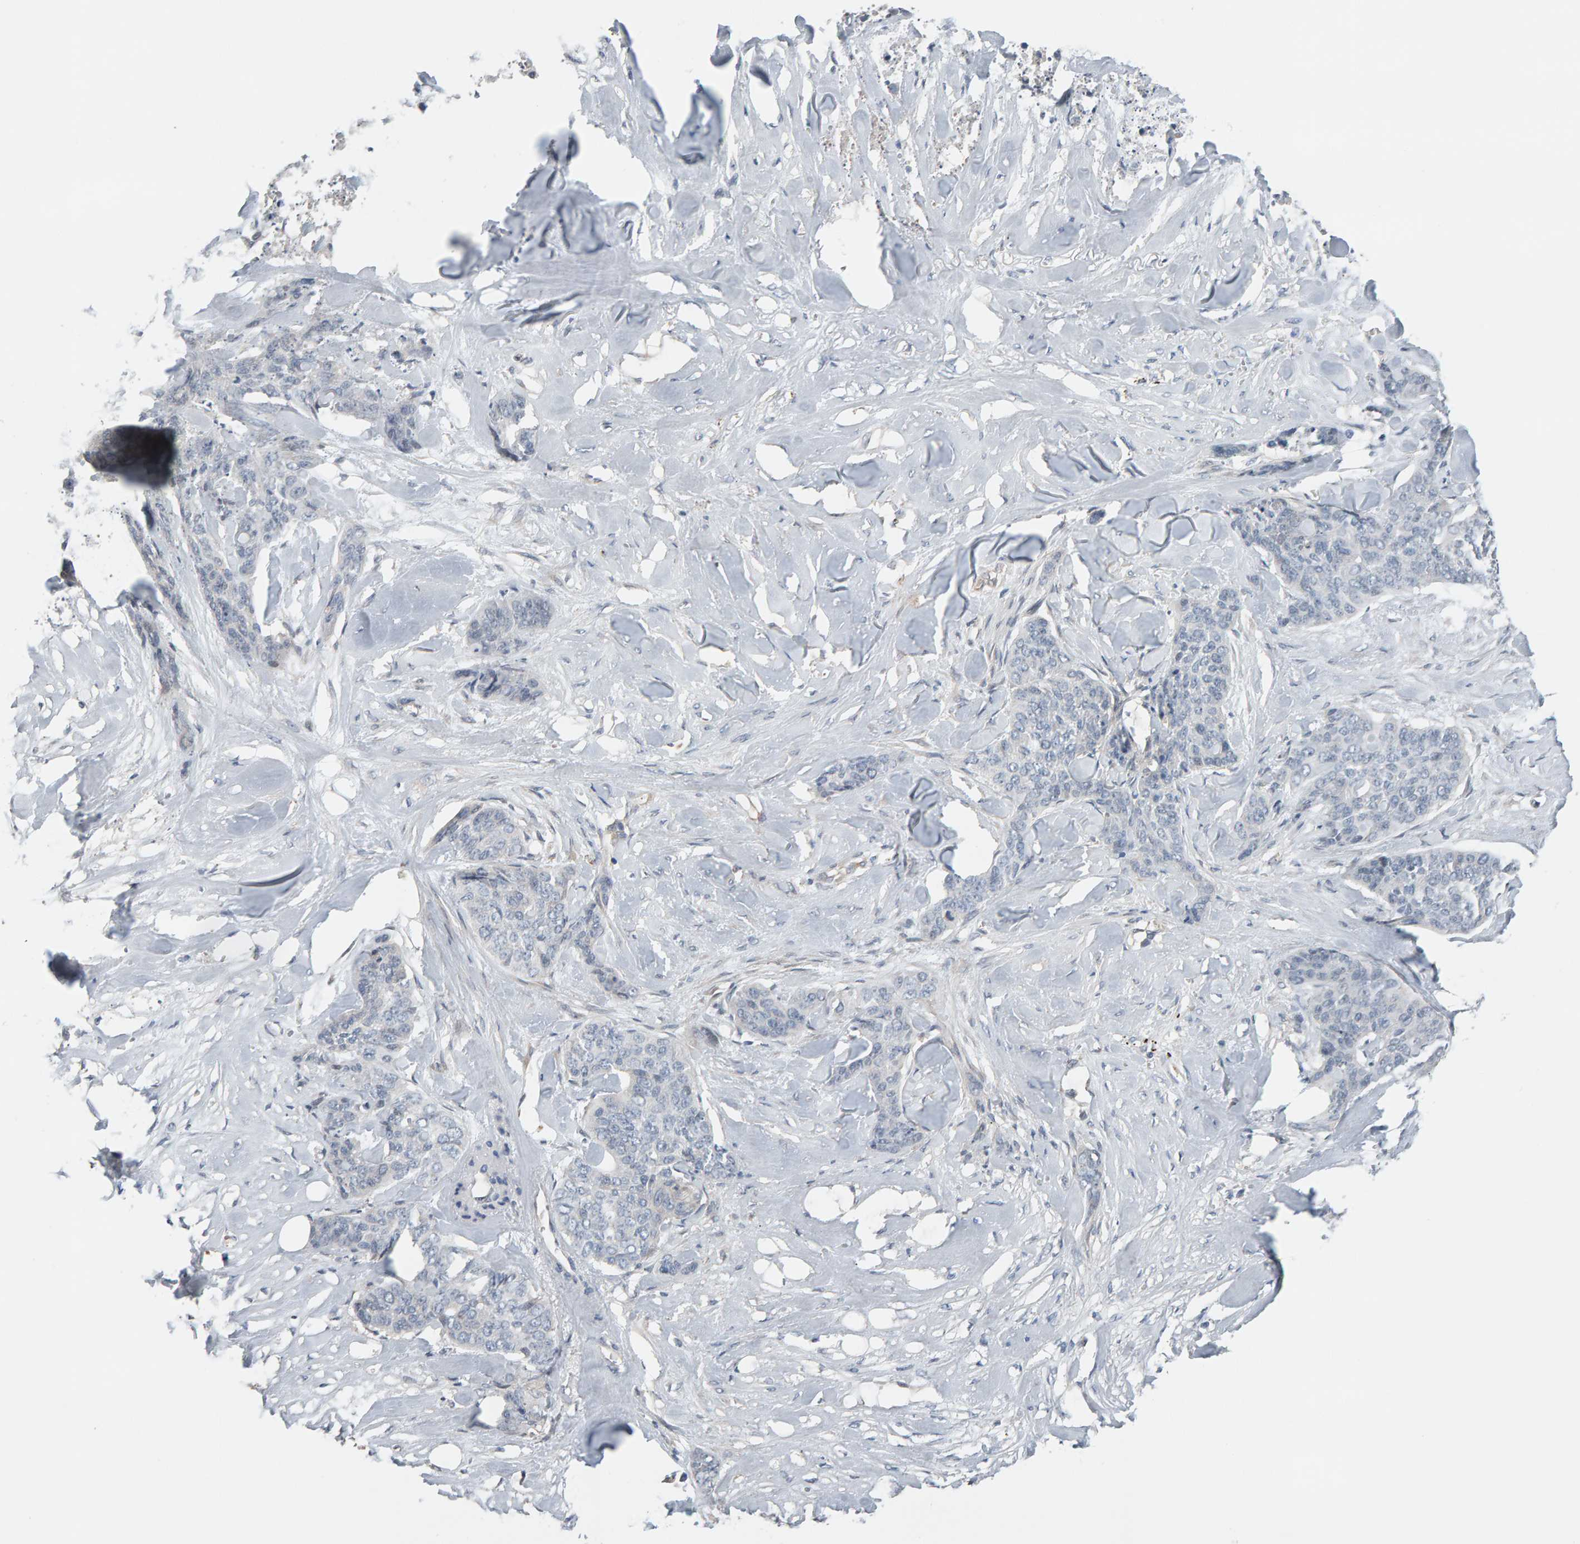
{"staining": {"intensity": "negative", "quantity": "none", "location": "none"}, "tissue": "skin cancer", "cell_type": "Tumor cells", "image_type": "cancer", "snomed": [{"axis": "morphology", "description": "Basal cell carcinoma"}, {"axis": "topography", "description": "Skin"}], "caption": "High magnification brightfield microscopy of skin cancer stained with DAB (brown) and counterstained with hematoxylin (blue): tumor cells show no significant positivity.", "gene": "IPPK", "patient": {"sex": "female", "age": 64}}